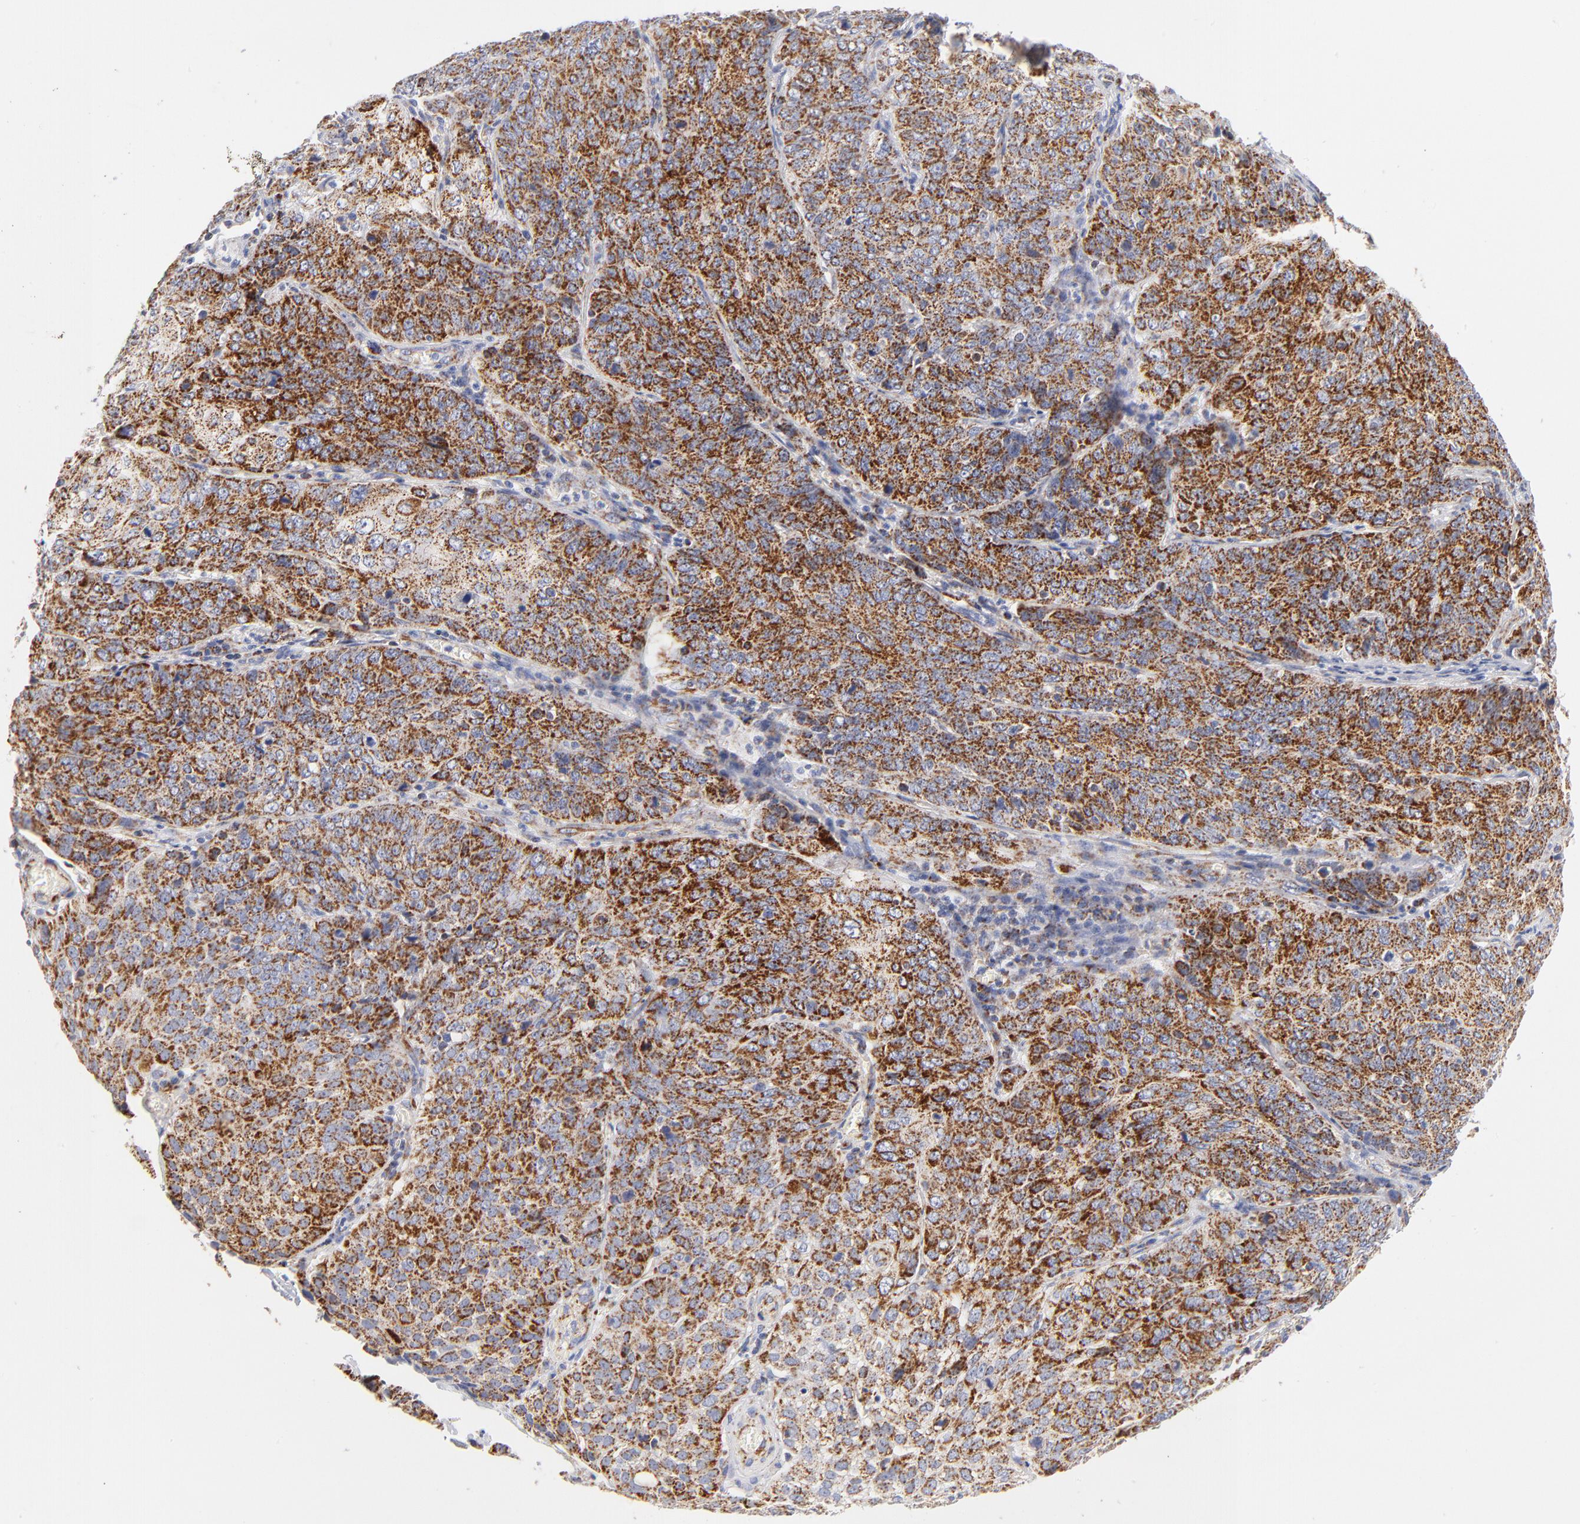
{"staining": {"intensity": "strong", "quantity": ">75%", "location": "cytoplasmic/membranous"}, "tissue": "cervical cancer", "cell_type": "Tumor cells", "image_type": "cancer", "snomed": [{"axis": "morphology", "description": "Squamous cell carcinoma, NOS"}, {"axis": "topography", "description": "Cervix"}], "caption": "Human cervical cancer (squamous cell carcinoma) stained for a protein (brown) shows strong cytoplasmic/membranous positive positivity in approximately >75% of tumor cells.", "gene": "DLAT", "patient": {"sex": "female", "age": 38}}